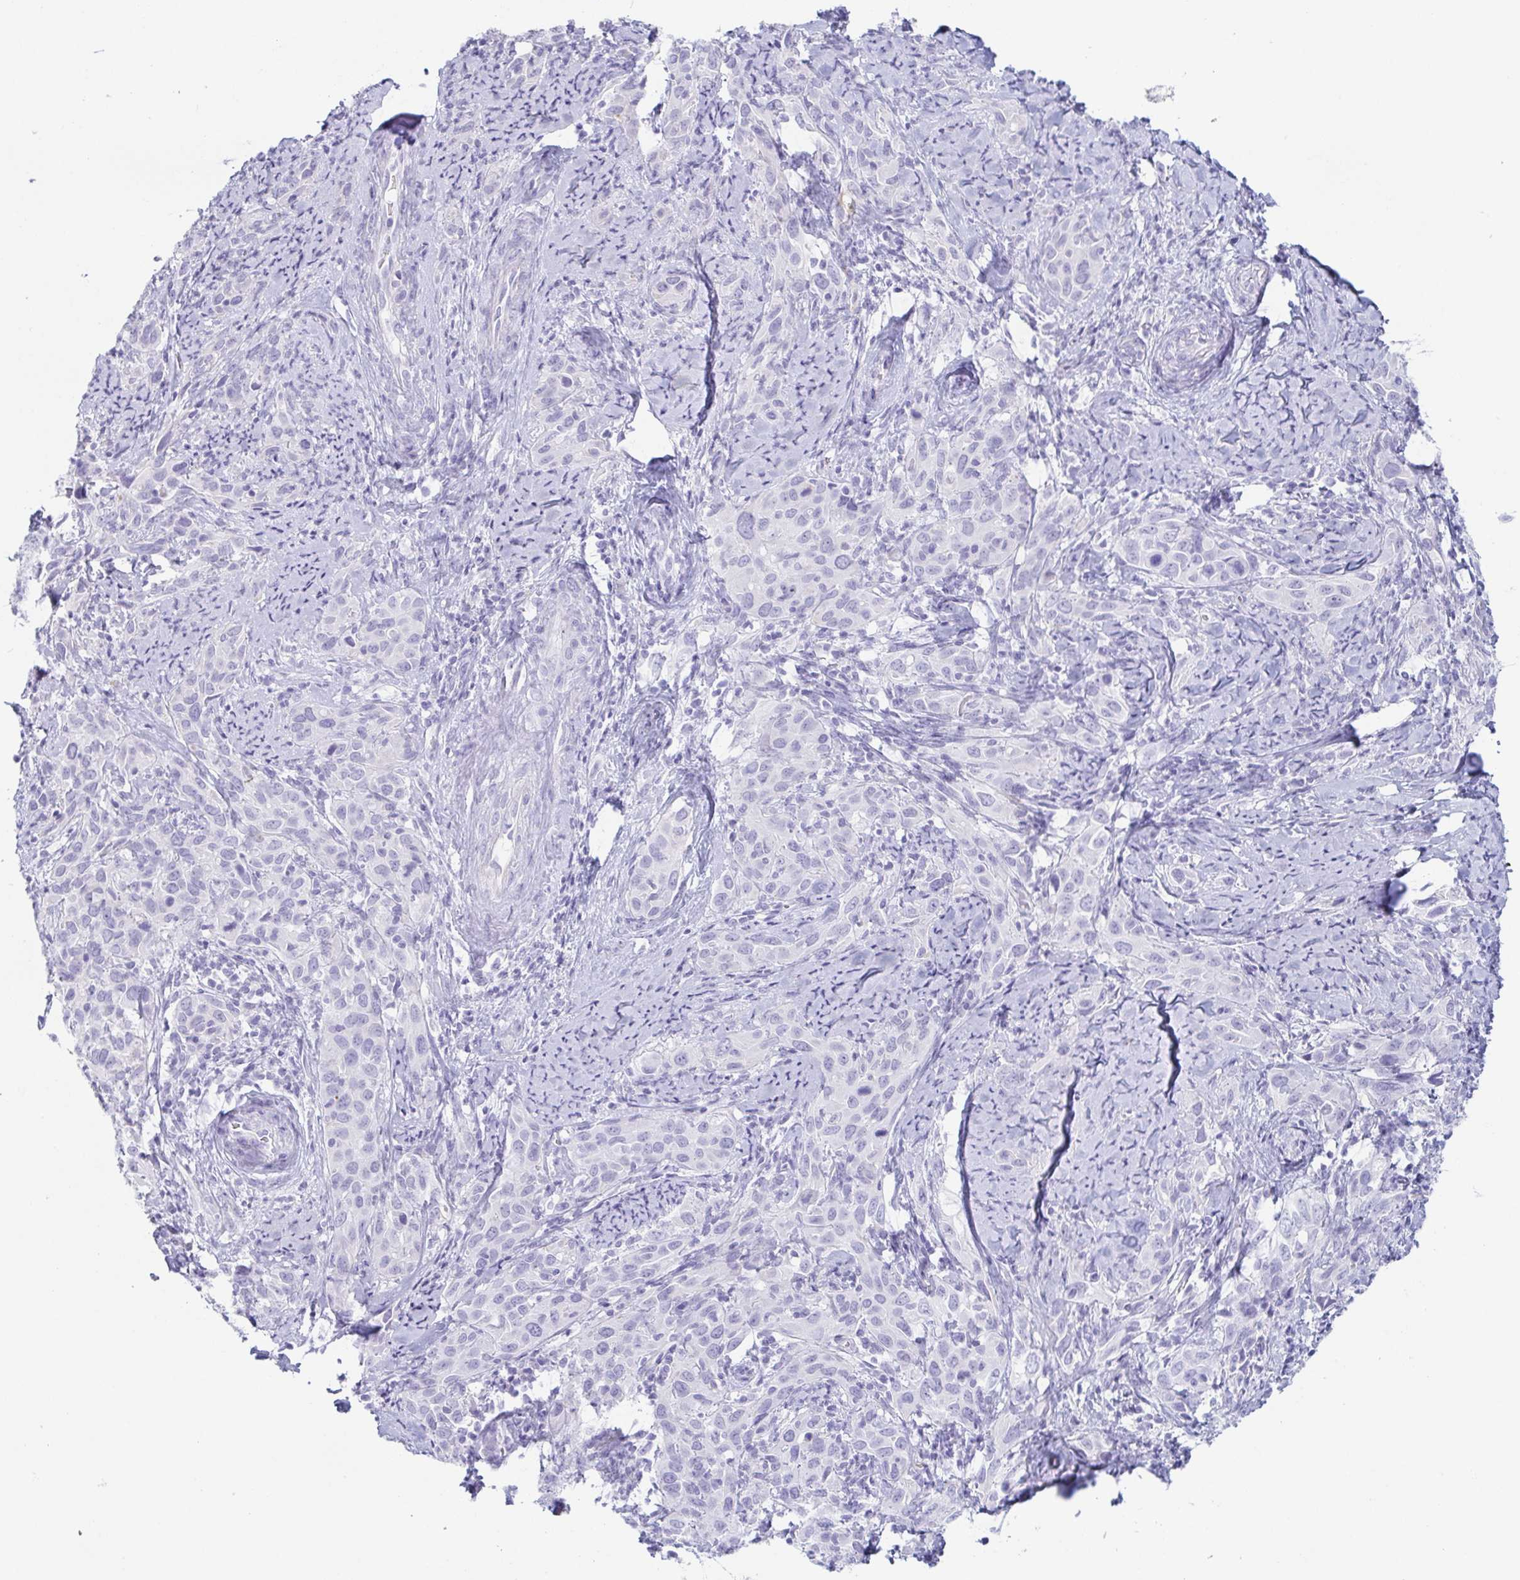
{"staining": {"intensity": "negative", "quantity": "none", "location": "none"}, "tissue": "cervical cancer", "cell_type": "Tumor cells", "image_type": "cancer", "snomed": [{"axis": "morphology", "description": "Squamous cell carcinoma, NOS"}, {"axis": "topography", "description": "Cervix"}], "caption": "Squamous cell carcinoma (cervical) was stained to show a protein in brown. There is no significant expression in tumor cells. (DAB immunohistochemistry, high magnification).", "gene": "PRR27", "patient": {"sex": "female", "age": 51}}